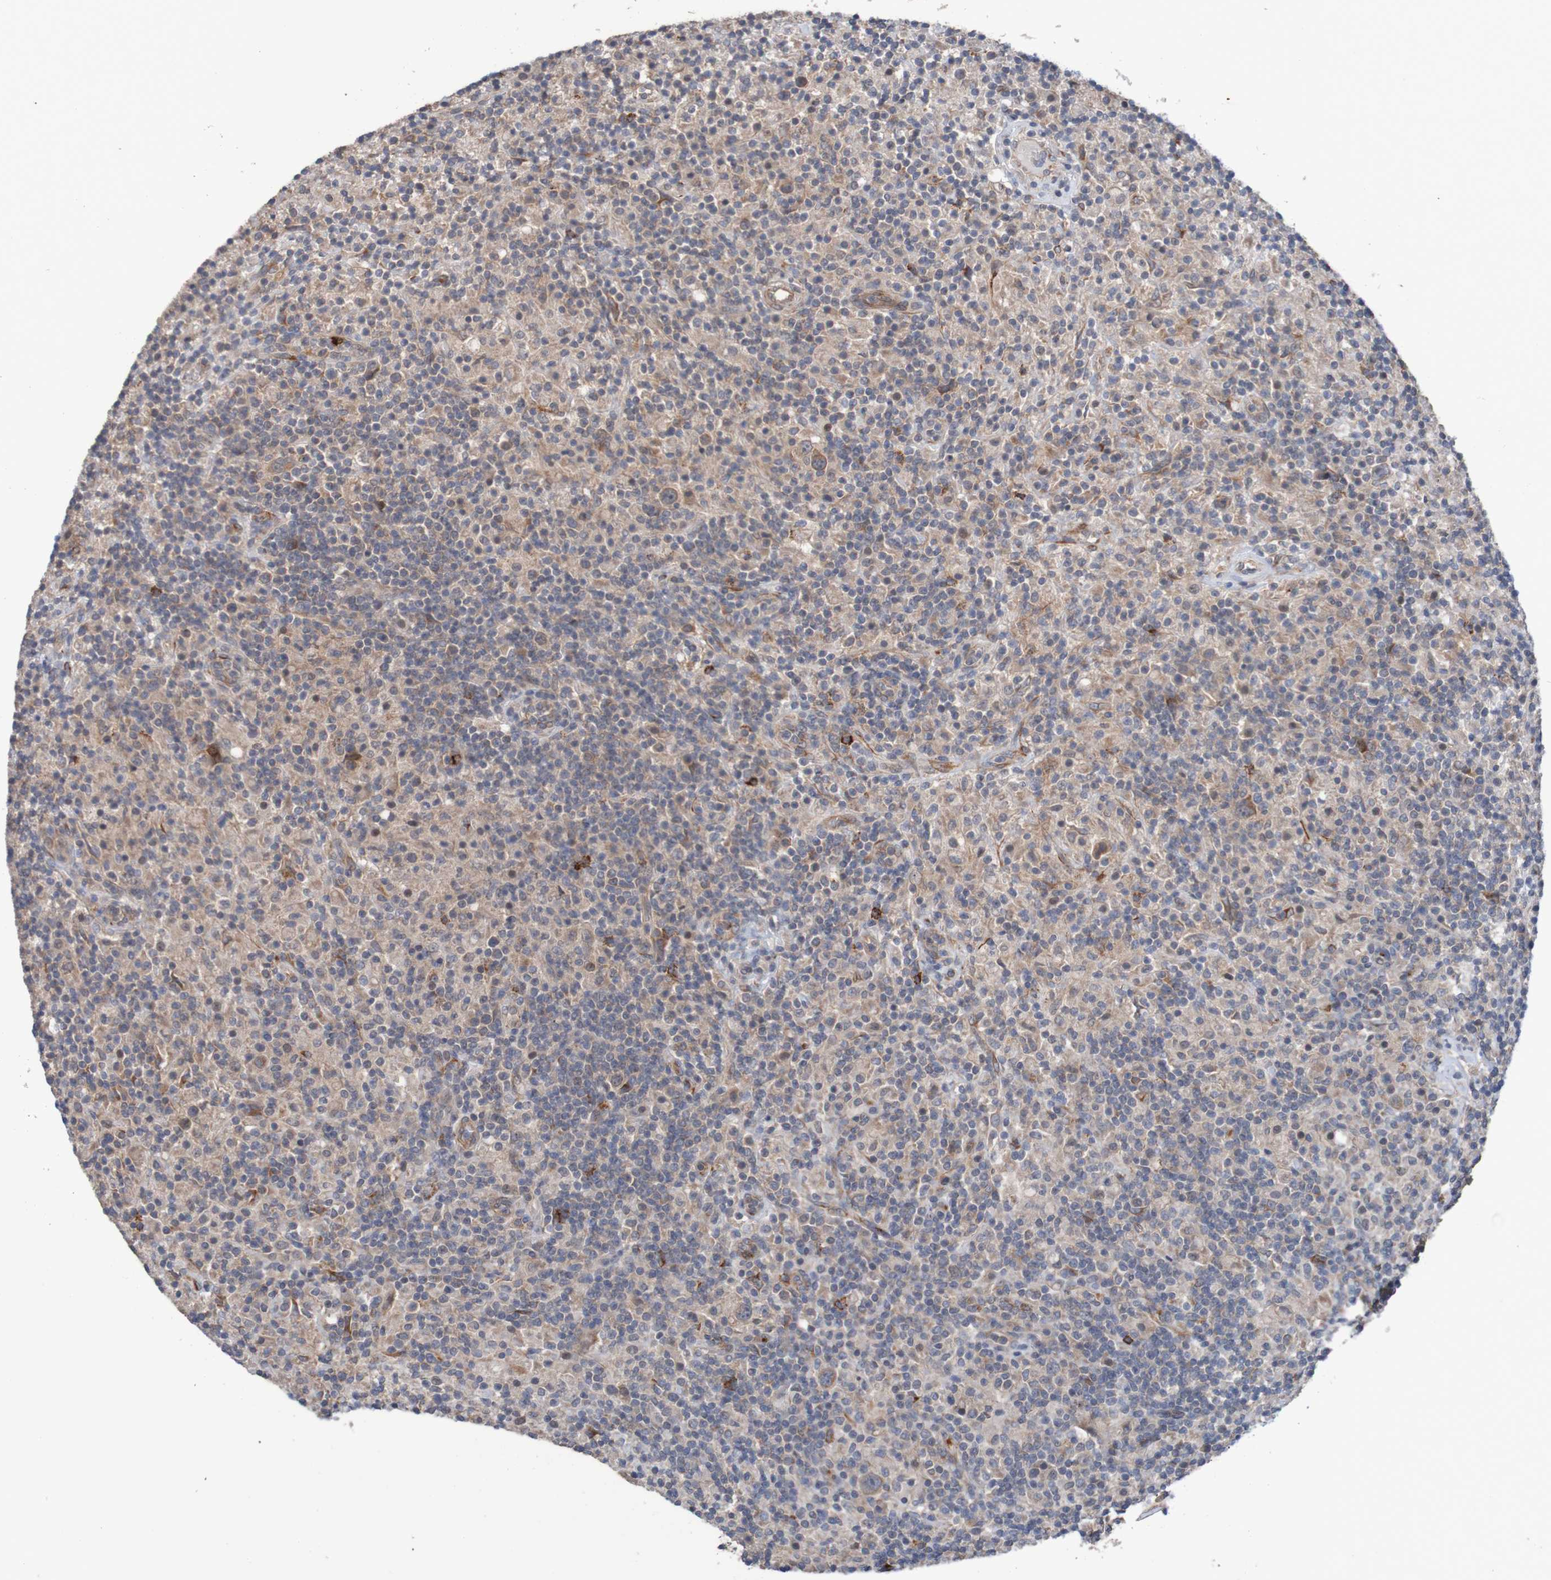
{"staining": {"intensity": "moderate", "quantity": ">75%", "location": "cytoplasmic/membranous"}, "tissue": "lymphoma", "cell_type": "Tumor cells", "image_type": "cancer", "snomed": [{"axis": "morphology", "description": "Hodgkin's disease, NOS"}, {"axis": "topography", "description": "Lymph node"}], "caption": "IHC image of neoplastic tissue: lymphoma stained using immunohistochemistry (IHC) displays medium levels of moderate protein expression localized specifically in the cytoplasmic/membranous of tumor cells, appearing as a cytoplasmic/membranous brown color.", "gene": "ST8SIA6", "patient": {"sex": "male", "age": 70}}